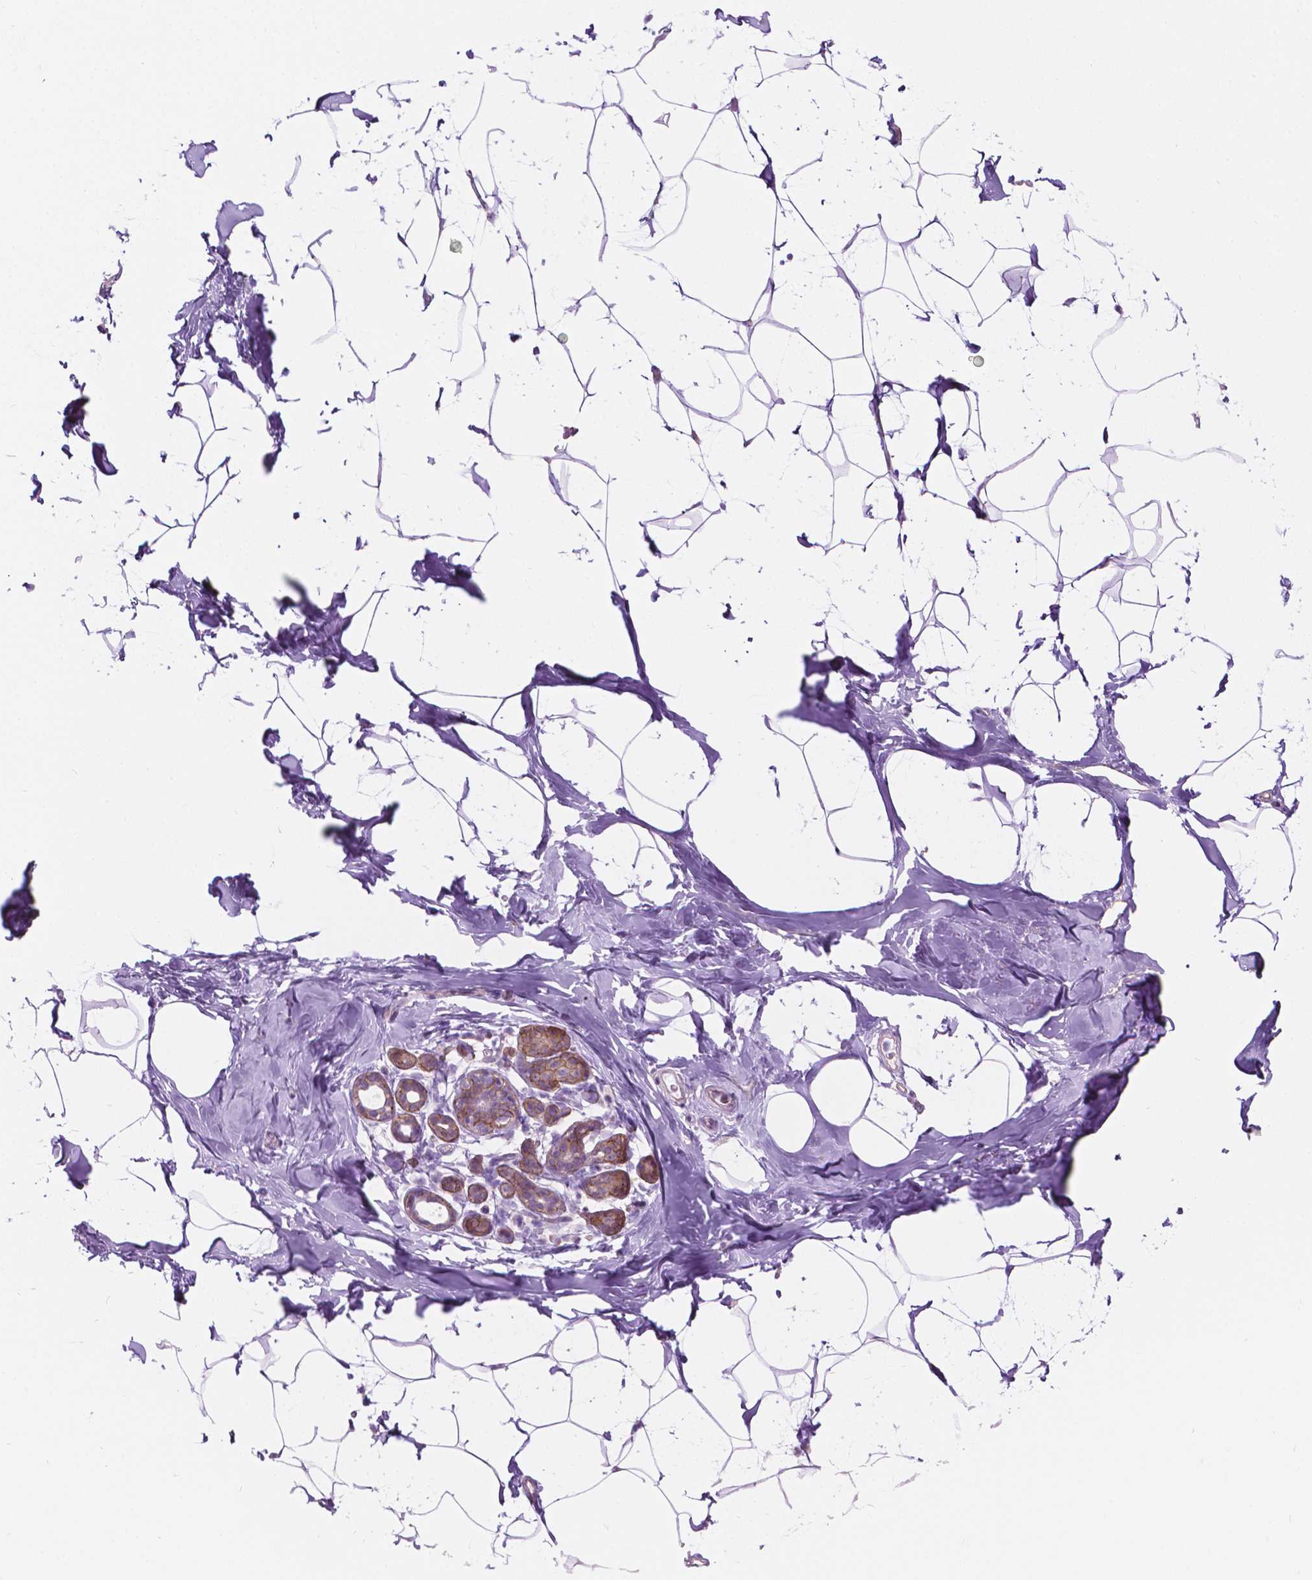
{"staining": {"intensity": "weak", "quantity": "25%-75%", "location": "cytoplasmic/membranous"}, "tissue": "breast", "cell_type": "Adipocytes", "image_type": "normal", "snomed": [{"axis": "morphology", "description": "Normal tissue, NOS"}, {"axis": "topography", "description": "Breast"}], "caption": "A micrograph of human breast stained for a protein displays weak cytoplasmic/membranous brown staining in adipocytes.", "gene": "NOS1AP", "patient": {"sex": "female", "age": 32}}